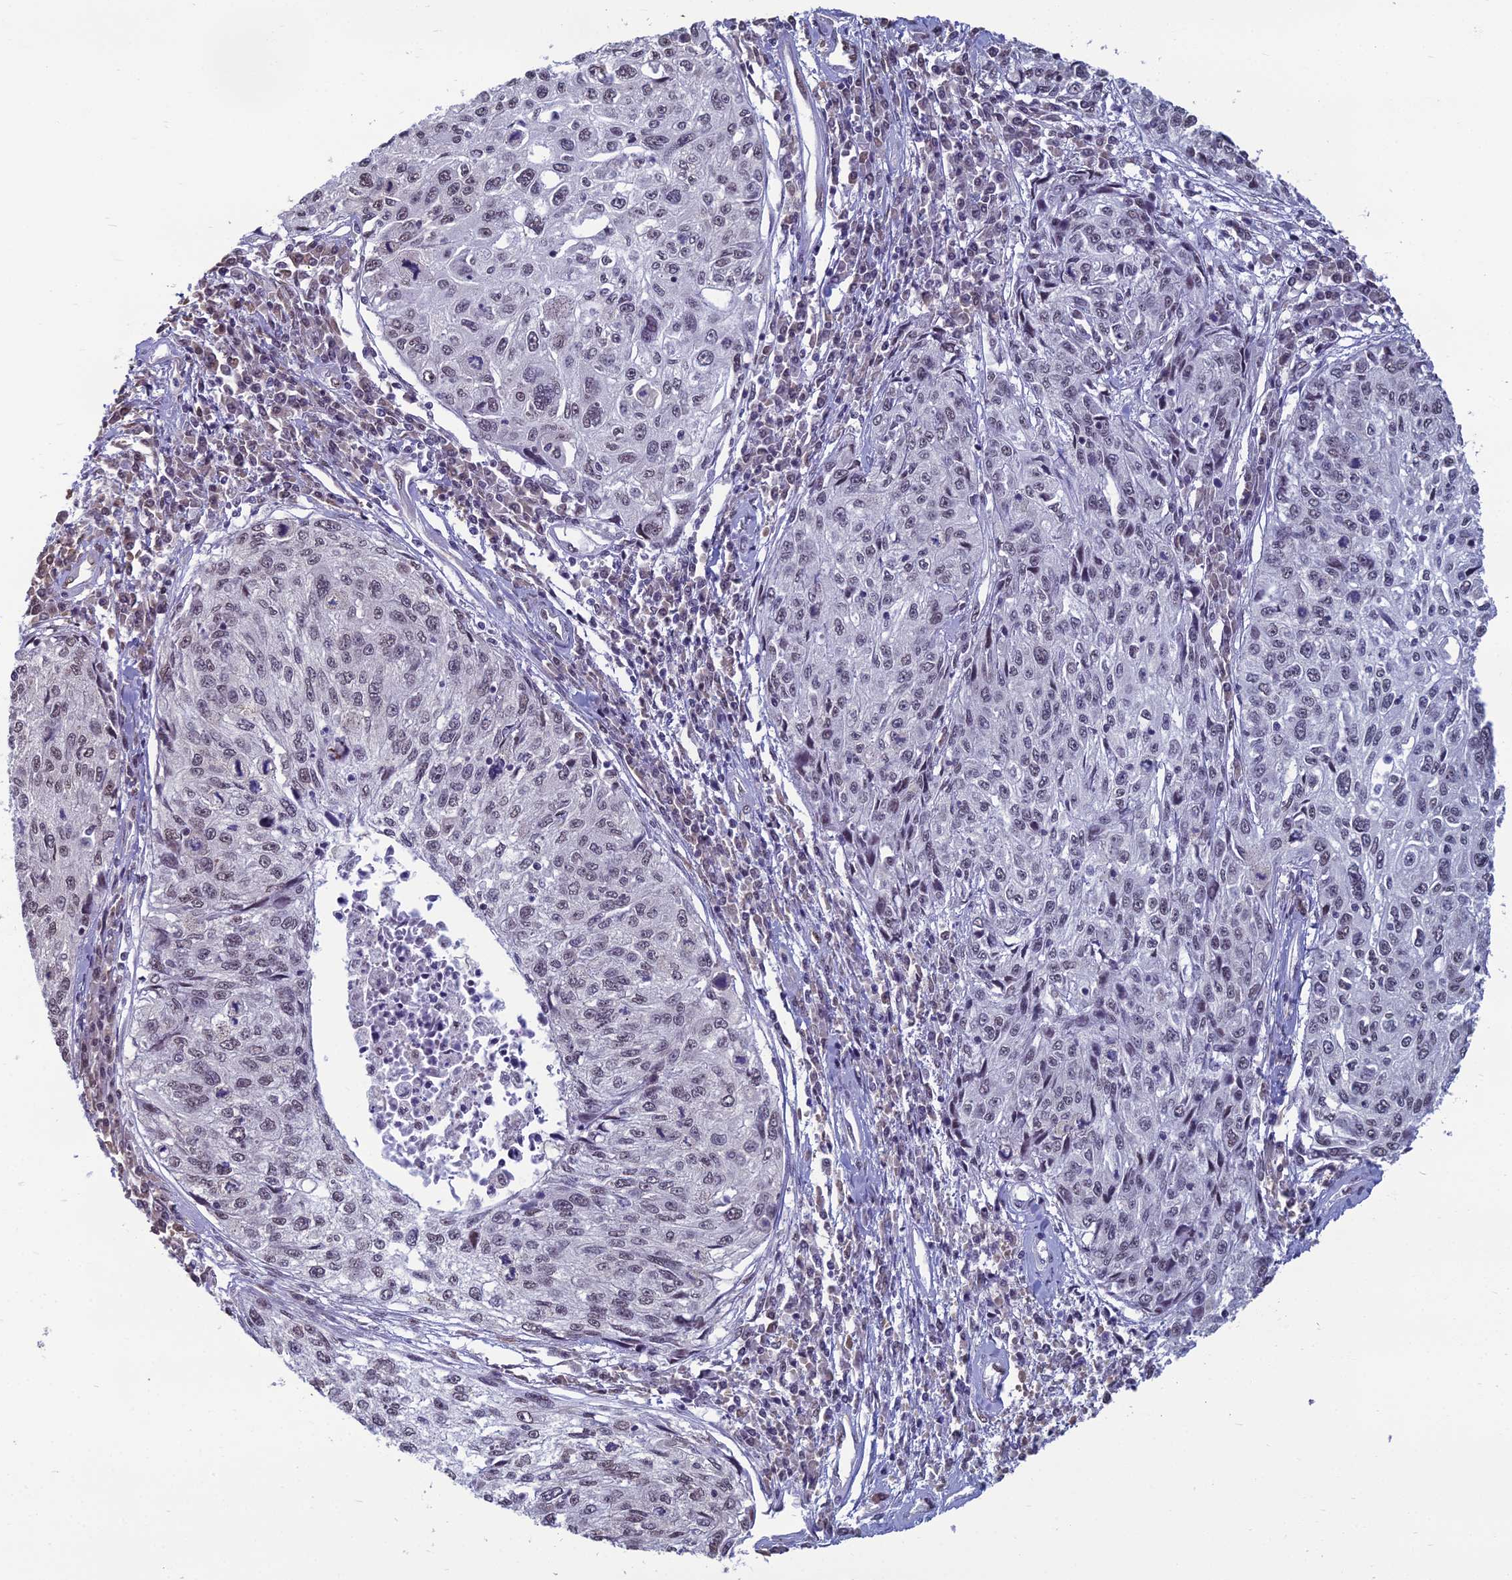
{"staining": {"intensity": "weak", "quantity": "<25%", "location": "nuclear"}, "tissue": "cervical cancer", "cell_type": "Tumor cells", "image_type": "cancer", "snomed": [{"axis": "morphology", "description": "Squamous cell carcinoma, NOS"}, {"axis": "topography", "description": "Cervix"}], "caption": "Immunohistochemistry (IHC) of human squamous cell carcinoma (cervical) shows no expression in tumor cells.", "gene": "SRSF7", "patient": {"sex": "female", "age": 57}}